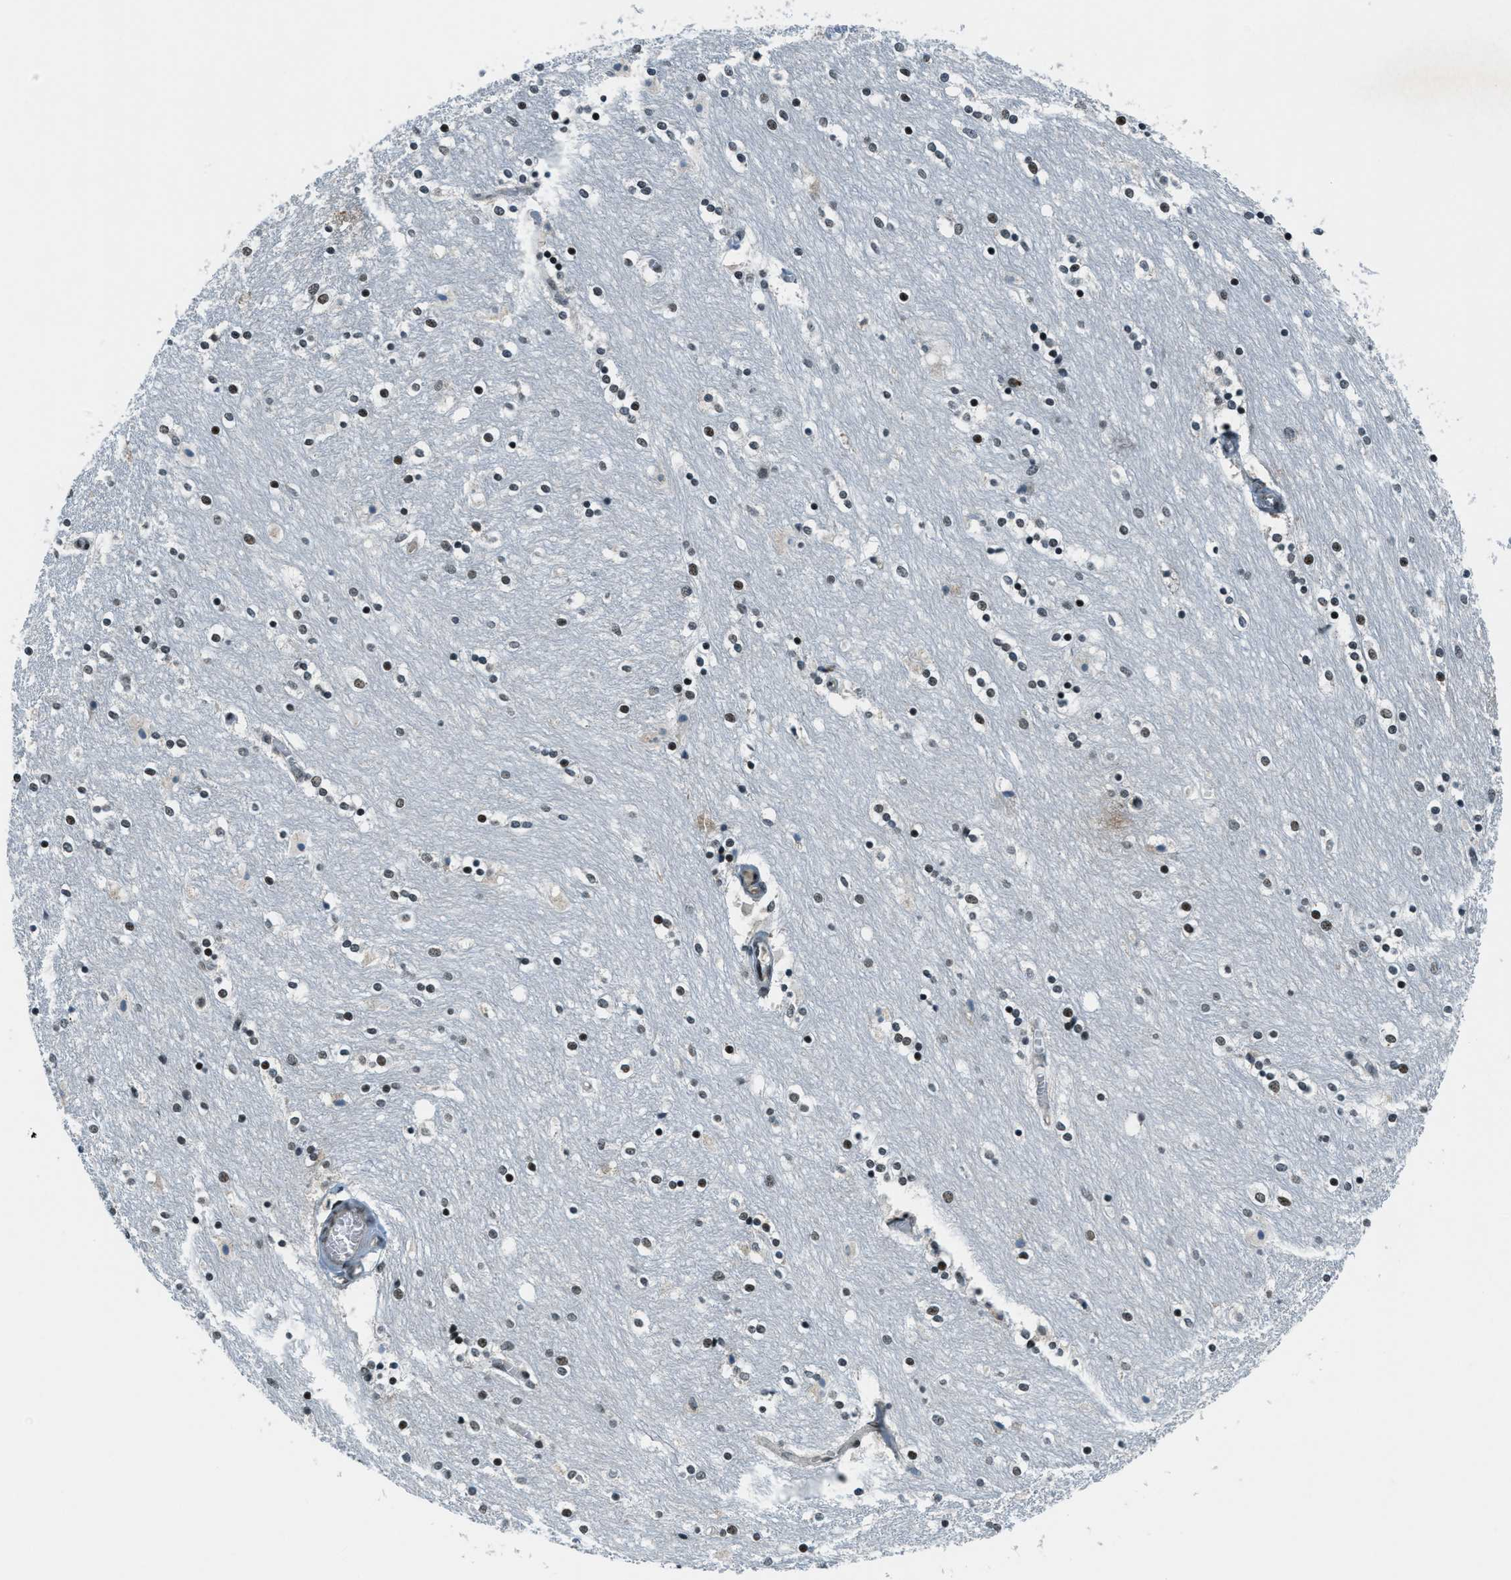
{"staining": {"intensity": "moderate", "quantity": "25%-75%", "location": "nuclear"}, "tissue": "caudate", "cell_type": "Glial cells", "image_type": "normal", "snomed": [{"axis": "morphology", "description": "Normal tissue, NOS"}, {"axis": "topography", "description": "Lateral ventricle wall"}], "caption": "Caudate stained with immunohistochemistry (IHC) exhibits moderate nuclear expression in approximately 25%-75% of glial cells. (DAB (3,3'-diaminobenzidine) IHC with brightfield microscopy, high magnification).", "gene": "KLF6", "patient": {"sex": "female", "age": 54}}